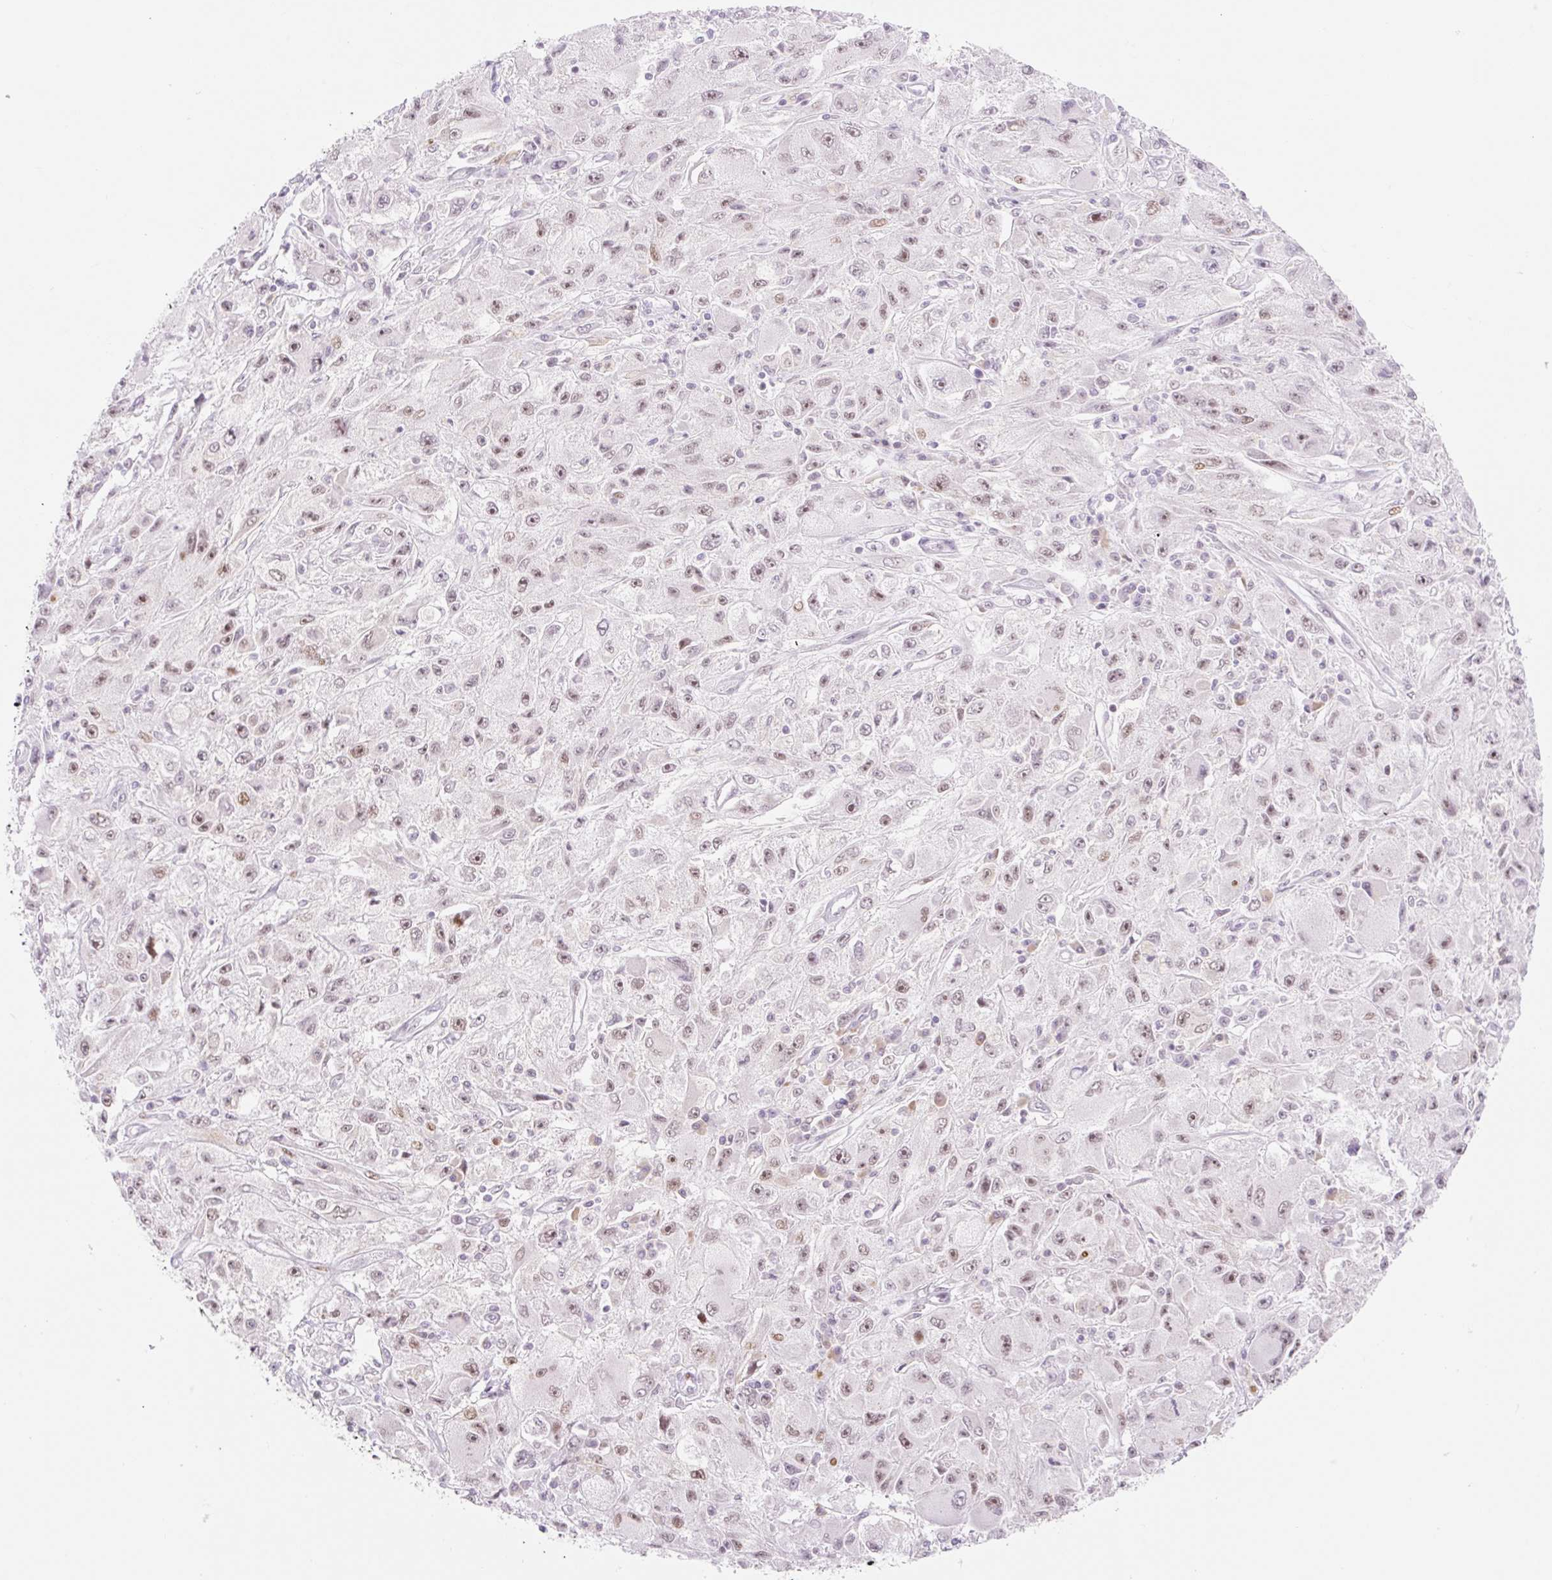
{"staining": {"intensity": "moderate", "quantity": ">75%", "location": "nuclear"}, "tissue": "melanoma", "cell_type": "Tumor cells", "image_type": "cancer", "snomed": [{"axis": "morphology", "description": "Malignant melanoma, Metastatic site"}, {"axis": "topography", "description": "Skin"}], "caption": "Immunohistochemistry (IHC) of melanoma shows medium levels of moderate nuclear expression in about >75% of tumor cells.", "gene": "H2BW1", "patient": {"sex": "male", "age": 53}}